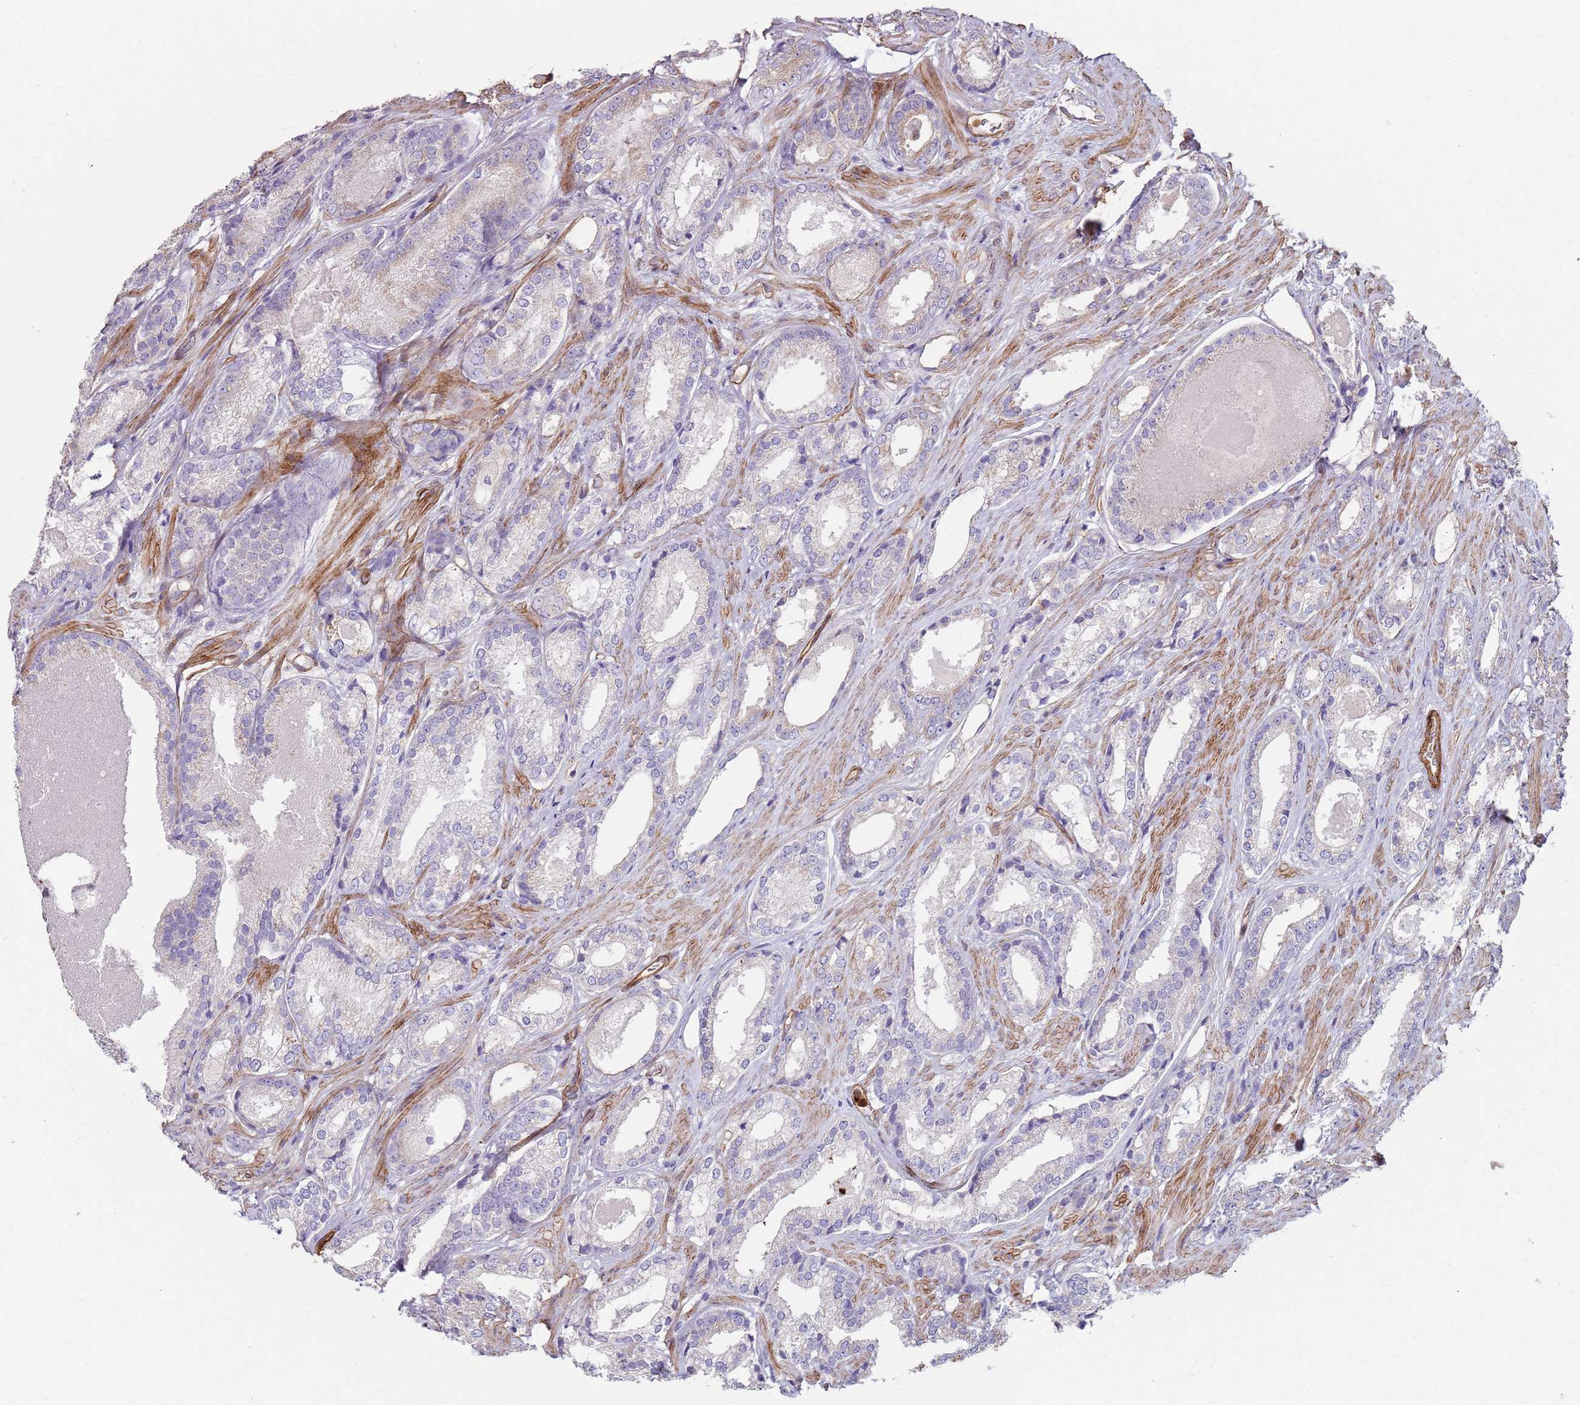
{"staining": {"intensity": "negative", "quantity": "none", "location": "none"}, "tissue": "prostate cancer", "cell_type": "Tumor cells", "image_type": "cancer", "snomed": [{"axis": "morphology", "description": "Adenocarcinoma, Low grade"}, {"axis": "topography", "description": "Prostate"}], "caption": "An immunohistochemistry histopathology image of prostate cancer is shown. There is no staining in tumor cells of prostate cancer. The staining was performed using DAB to visualize the protein expression in brown, while the nuclei were stained in blue with hematoxylin (Magnification: 20x).", "gene": "PHLPP2", "patient": {"sex": "male", "age": 68}}